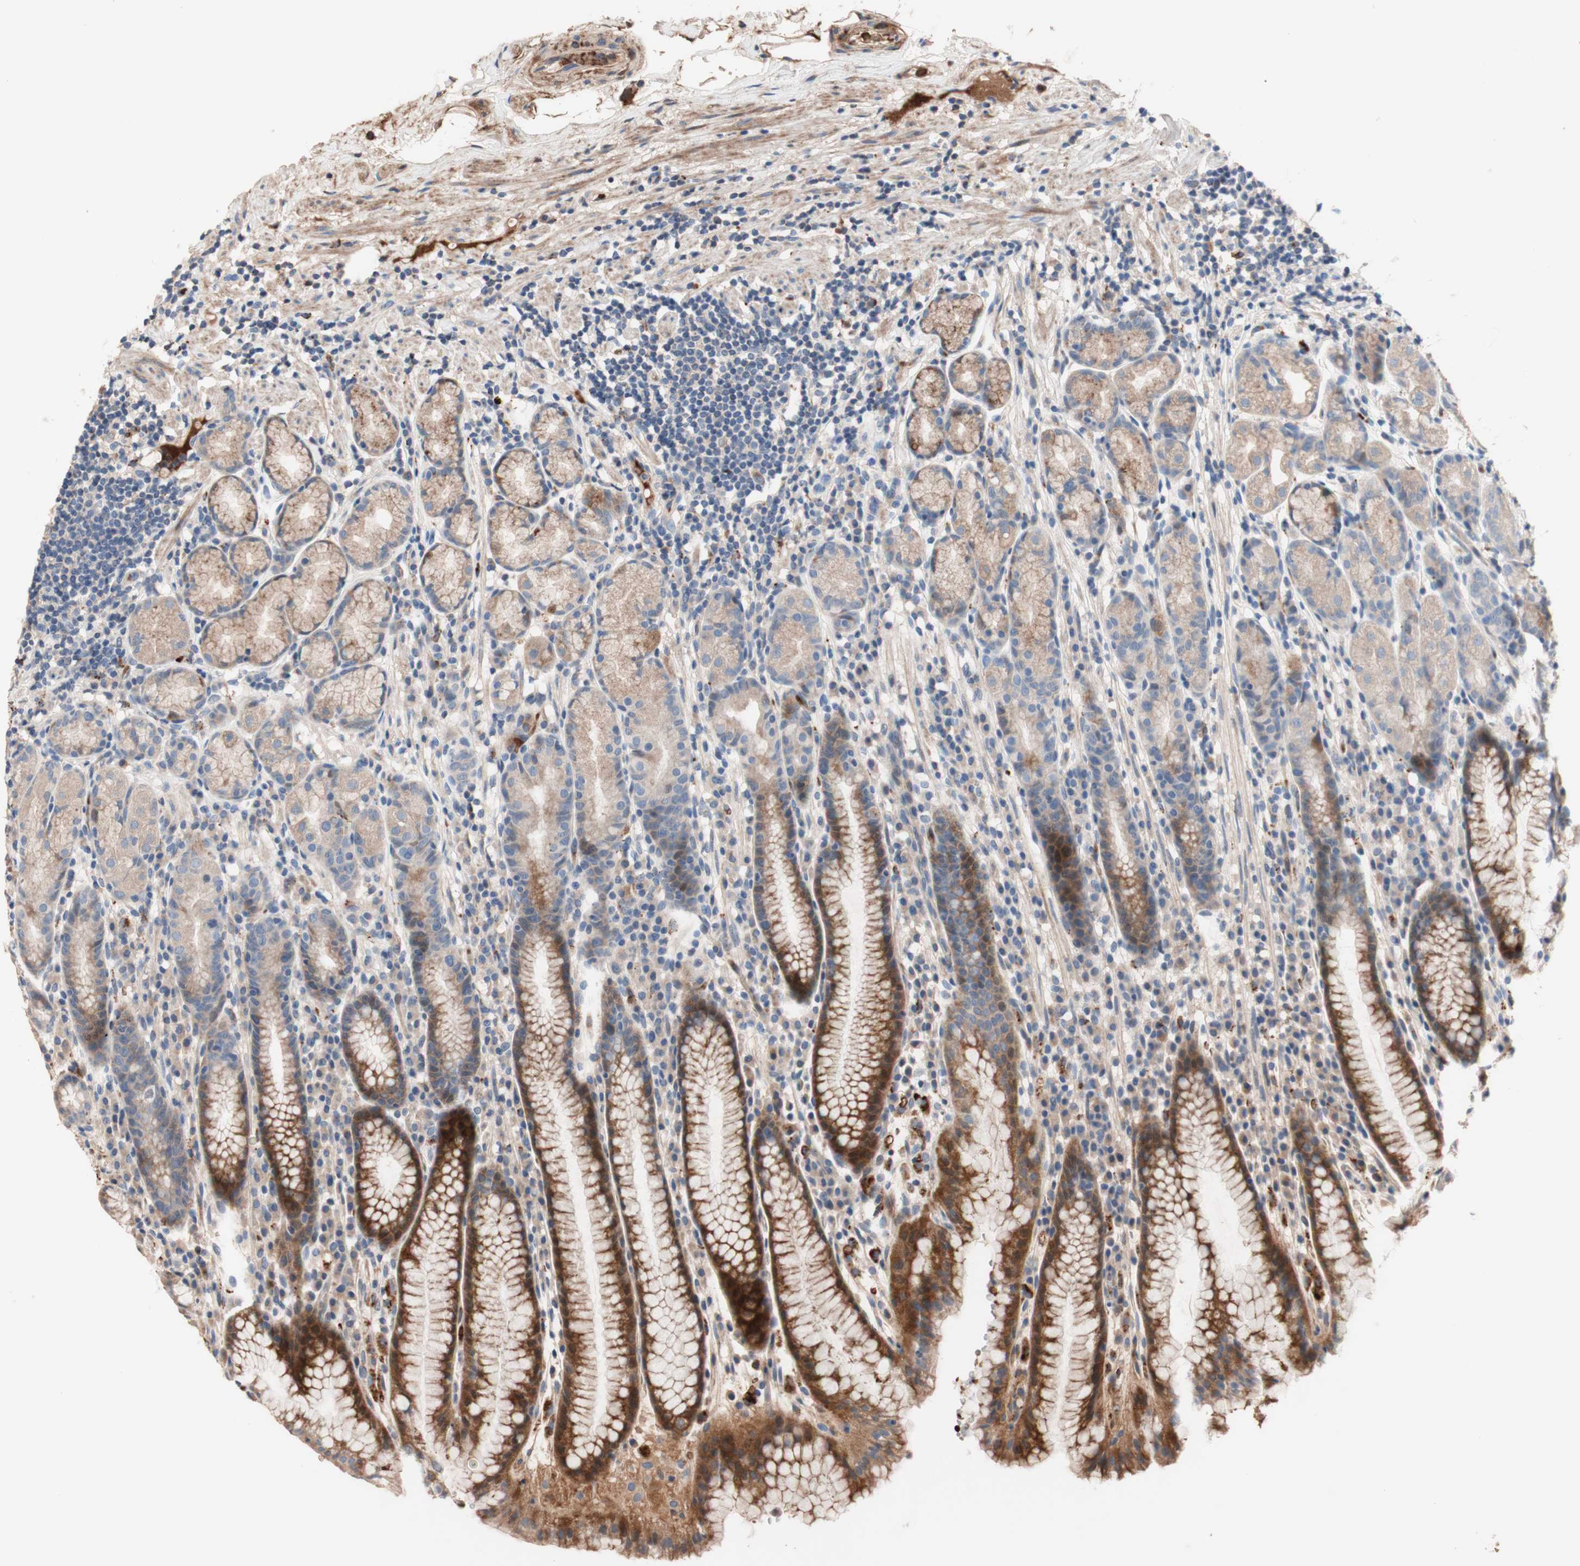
{"staining": {"intensity": "moderate", "quantity": "25%-75%", "location": "cytoplasmic/membranous"}, "tissue": "stomach", "cell_type": "Glandular cells", "image_type": "normal", "snomed": [{"axis": "morphology", "description": "Normal tissue, NOS"}, {"axis": "topography", "description": "Stomach, lower"}], "caption": "Protein staining by IHC reveals moderate cytoplasmic/membranous expression in approximately 25%-75% of glandular cells in benign stomach. (Stains: DAB (3,3'-diaminobenzidine) in brown, nuclei in blue, Microscopy: brightfield microscopy at high magnification).", "gene": "CDON", "patient": {"sex": "male", "age": 52}}